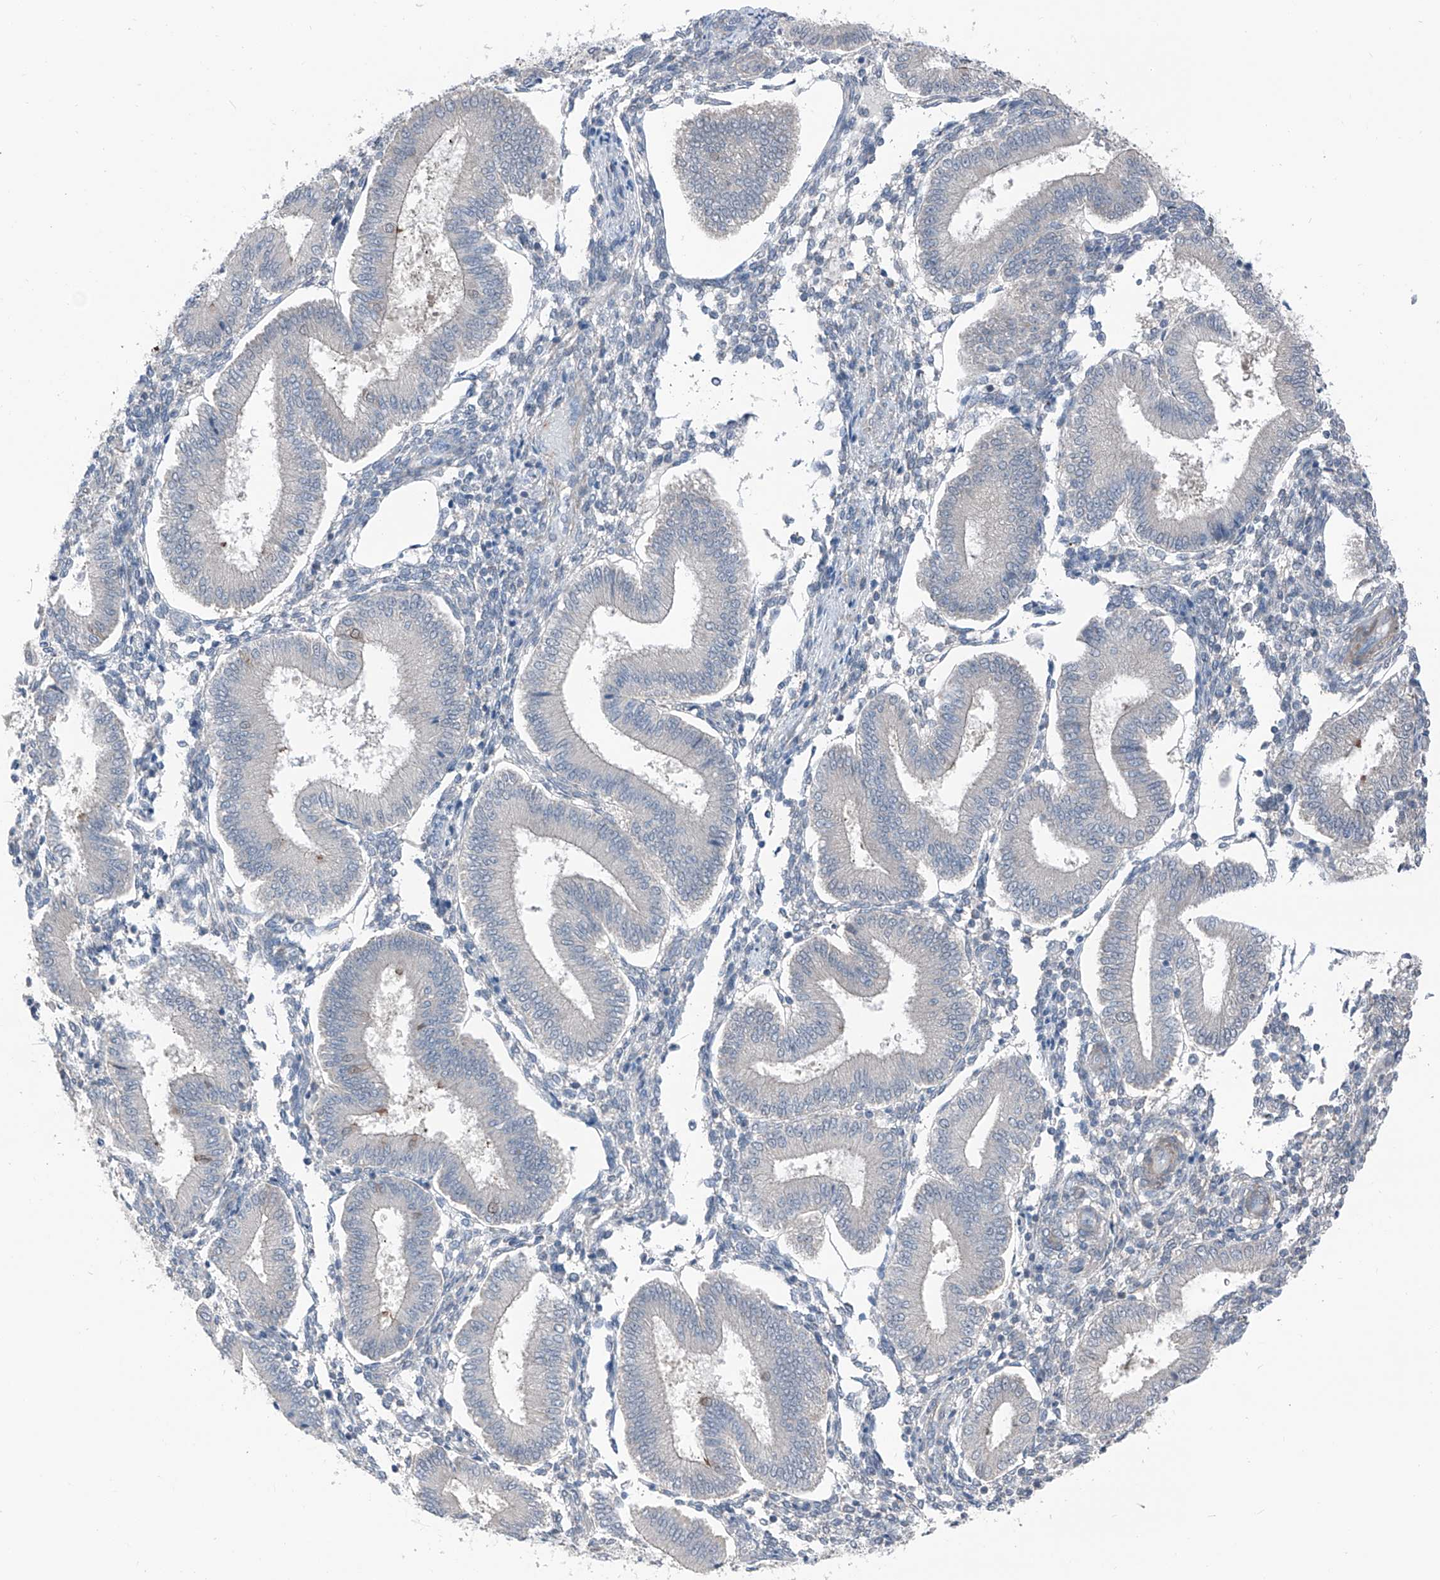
{"staining": {"intensity": "negative", "quantity": "none", "location": "none"}, "tissue": "endometrium", "cell_type": "Cells in endometrial stroma", "image_type": "normal", "snomed": [{"axis": "morphology", "description": "Normal tissue, NOS"}, {"axis": "topography", "description": "Endometrium"}], "caption": "Human endometrium stained for a protein using immunohistochemistry (IHC) displays no expression in cells in endometrial stroma.", "gene": "HSPB11", "patient": {"sex": "female", "age": 39}}